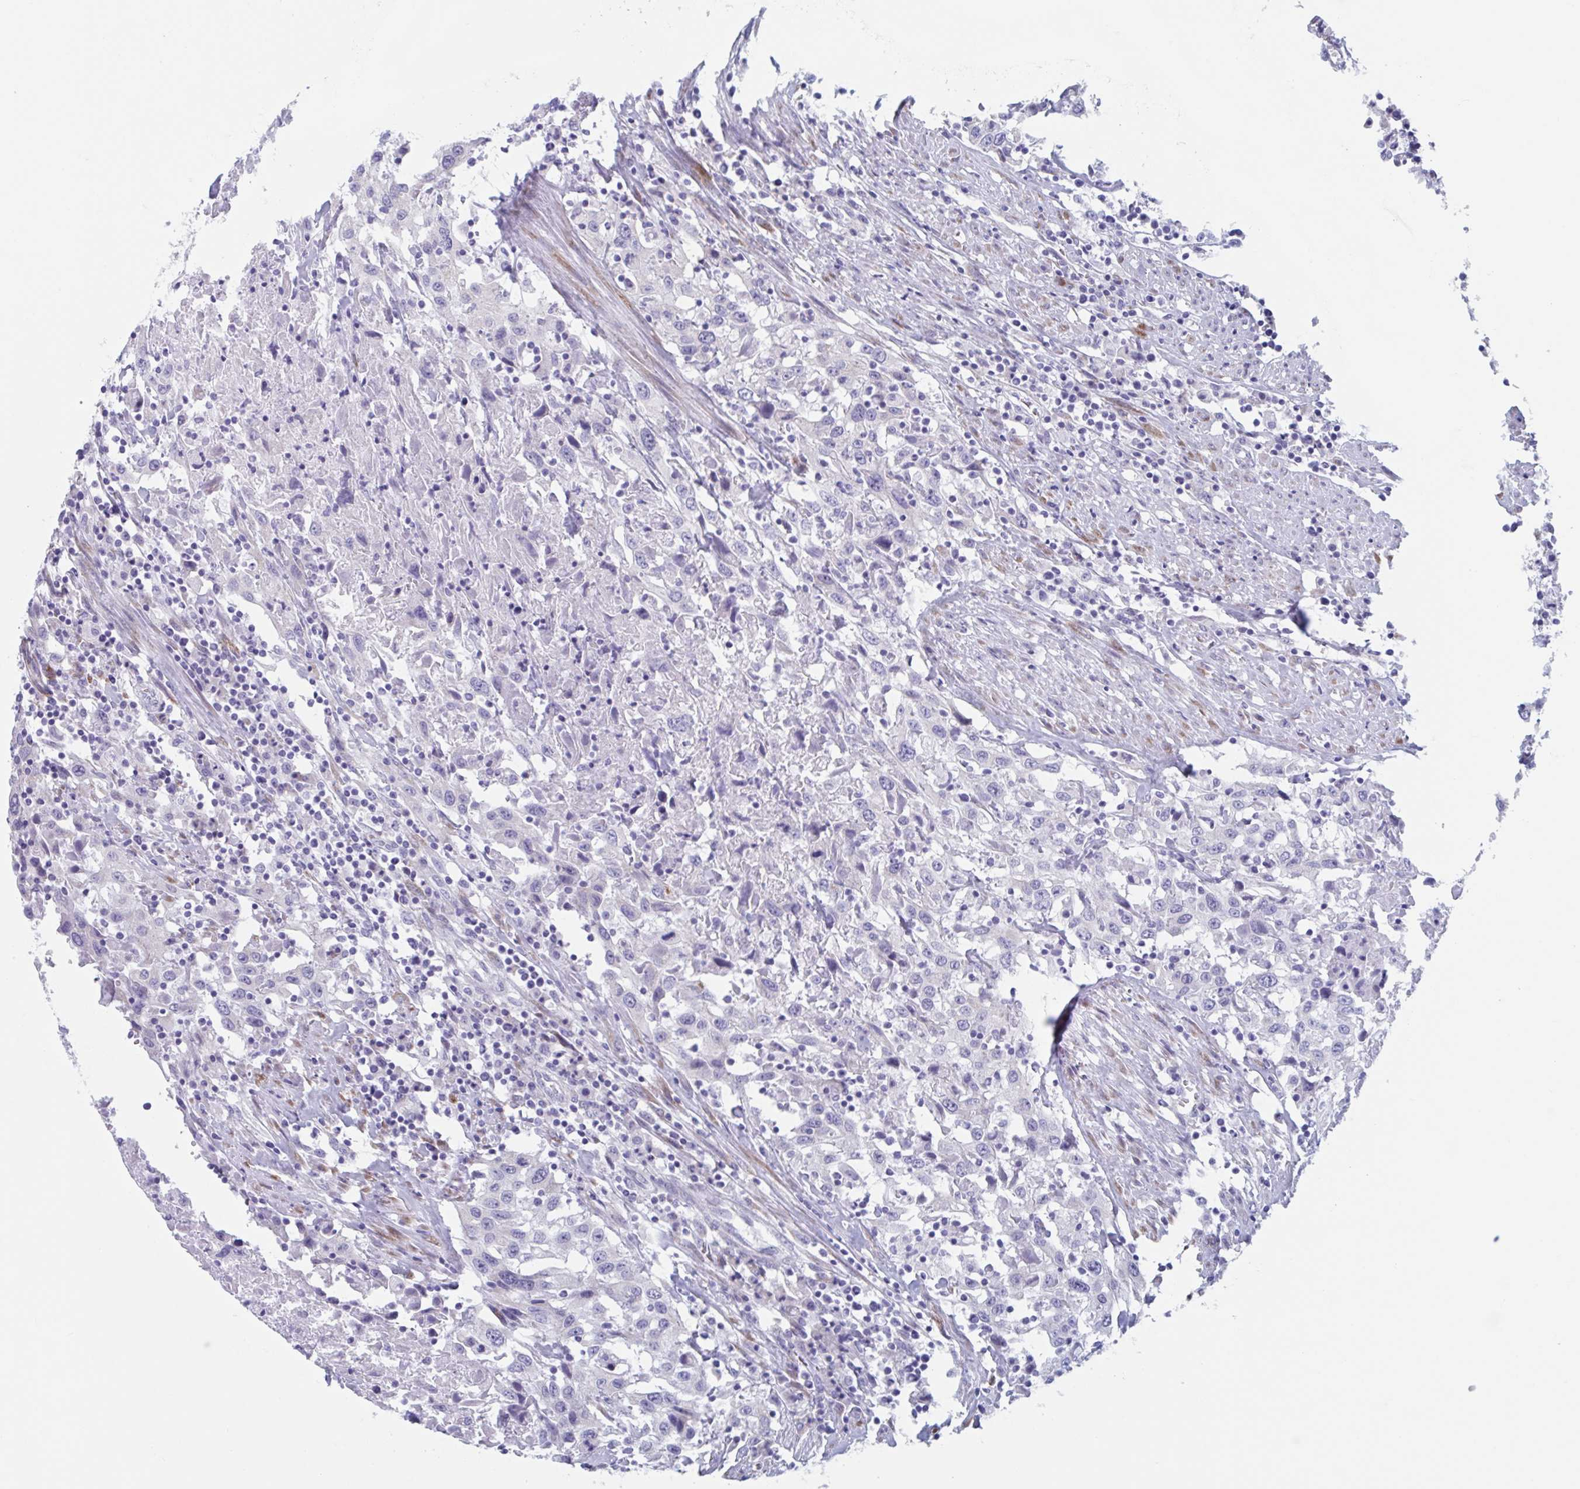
{"staining": {"intensity": "negative", "quantity": "none", "location": "none"}, "tissue": "urothelial cancer", "cell_type": "Tumor cells", "image_type": "cancer", "snomed": [{"axis": "morphology", "description": "Urothelial carcinoma, High grade"}, {"axis": "topography", "description": "Urinary bladder"}], "caption": "Urothelial cancer was stained to show a protein in brown. There is no significant positivity in tumor cells.", "gene": "HSD11B2", "patient": {"sex": "male", "age": 61}}